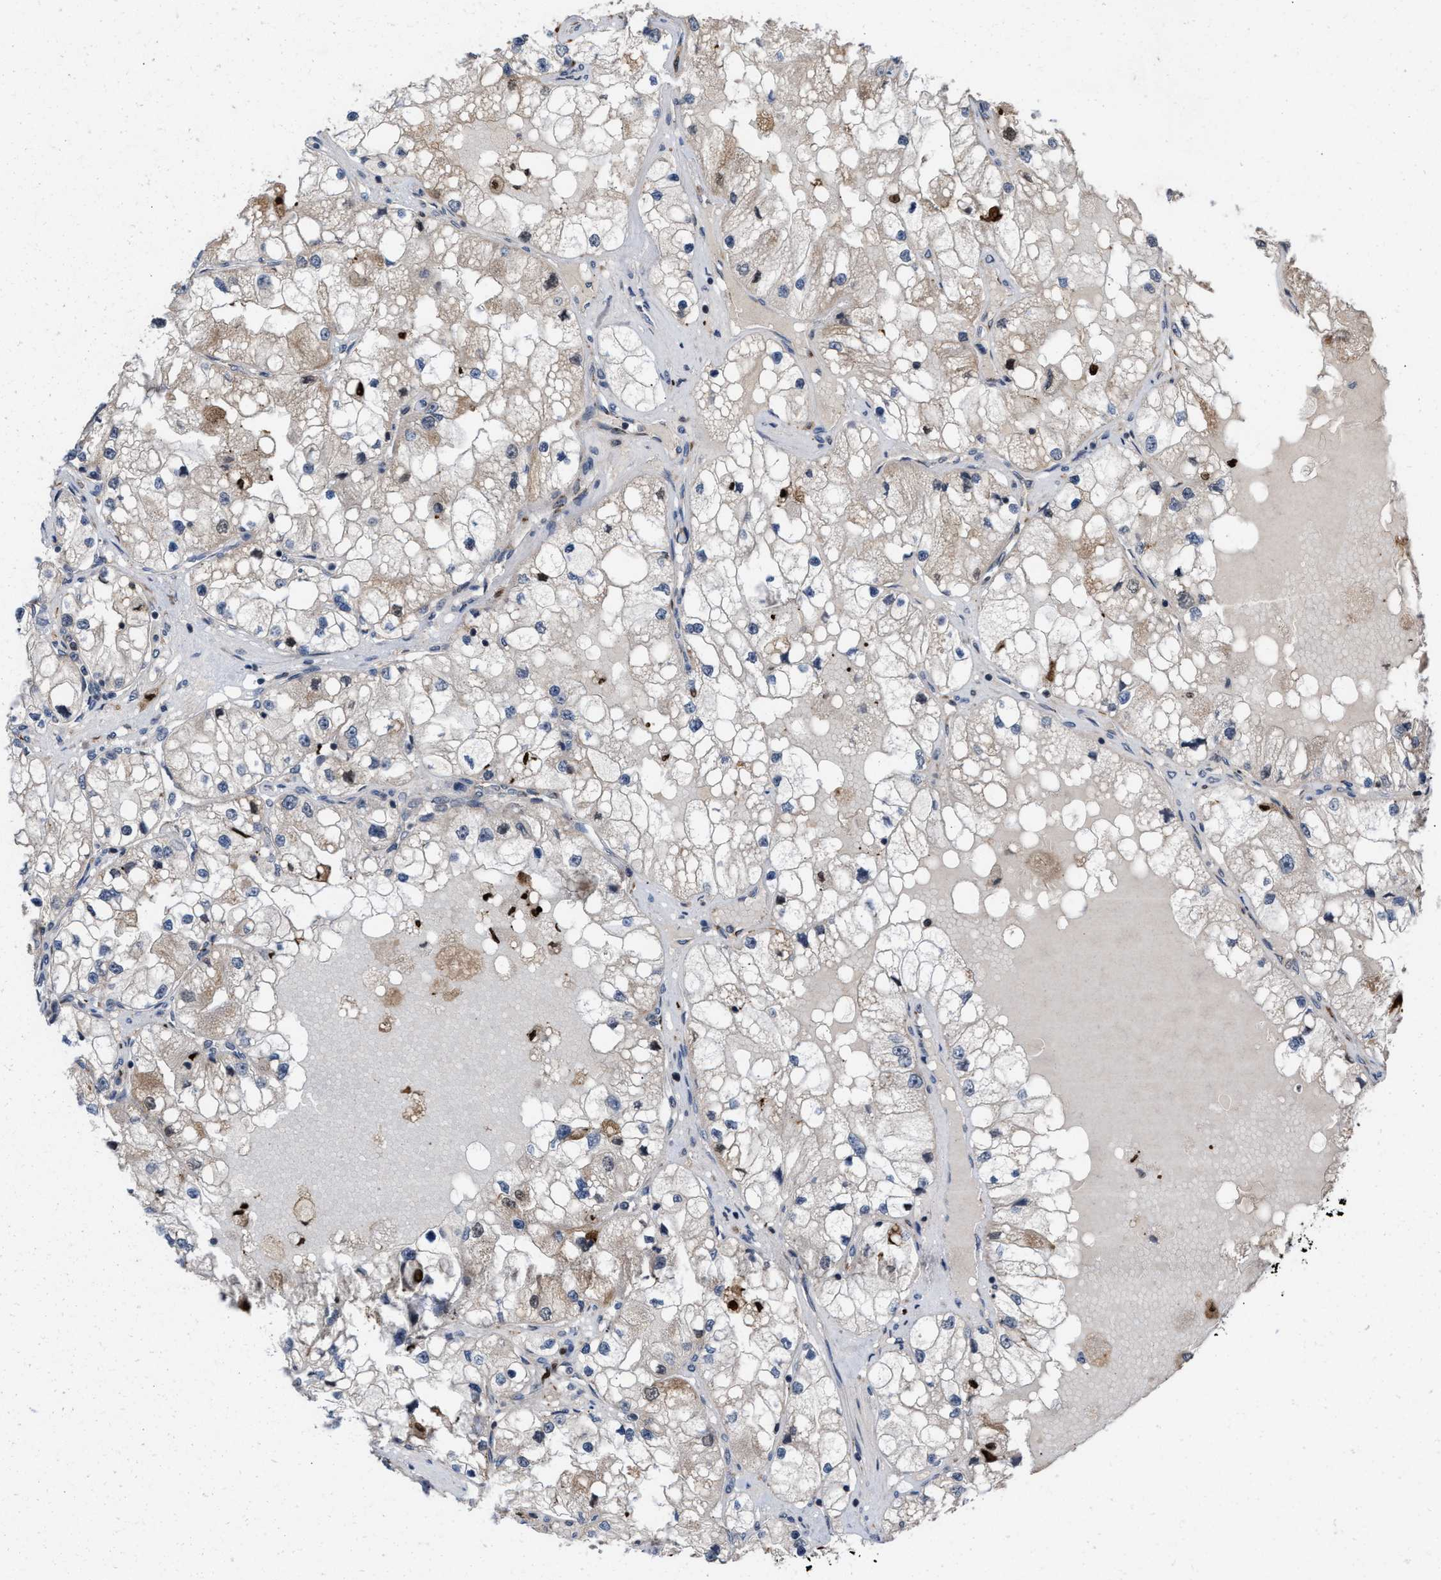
{"staining": {"intensity": "weak", "quantity": "<25%", "location": "nuclear"}, "tissue": "renal cancer", "cell_type": "Tumor cells", "image_type": "cancer", "snomed": [{"axis": "morphology", "description": "Adenocarcinoma, NOS"}, {"axis": "topography", "description": "Kidney"}], "caption": "An immunohistochemistry (IHC) histopathology image of renal cancer (adenocarcinoma) is shown. There is no staining in tumor cells of renal cancer (adenocarcinoma).", "gene": "C9orf78", "patient": {"sex": "male", "age": 68}}